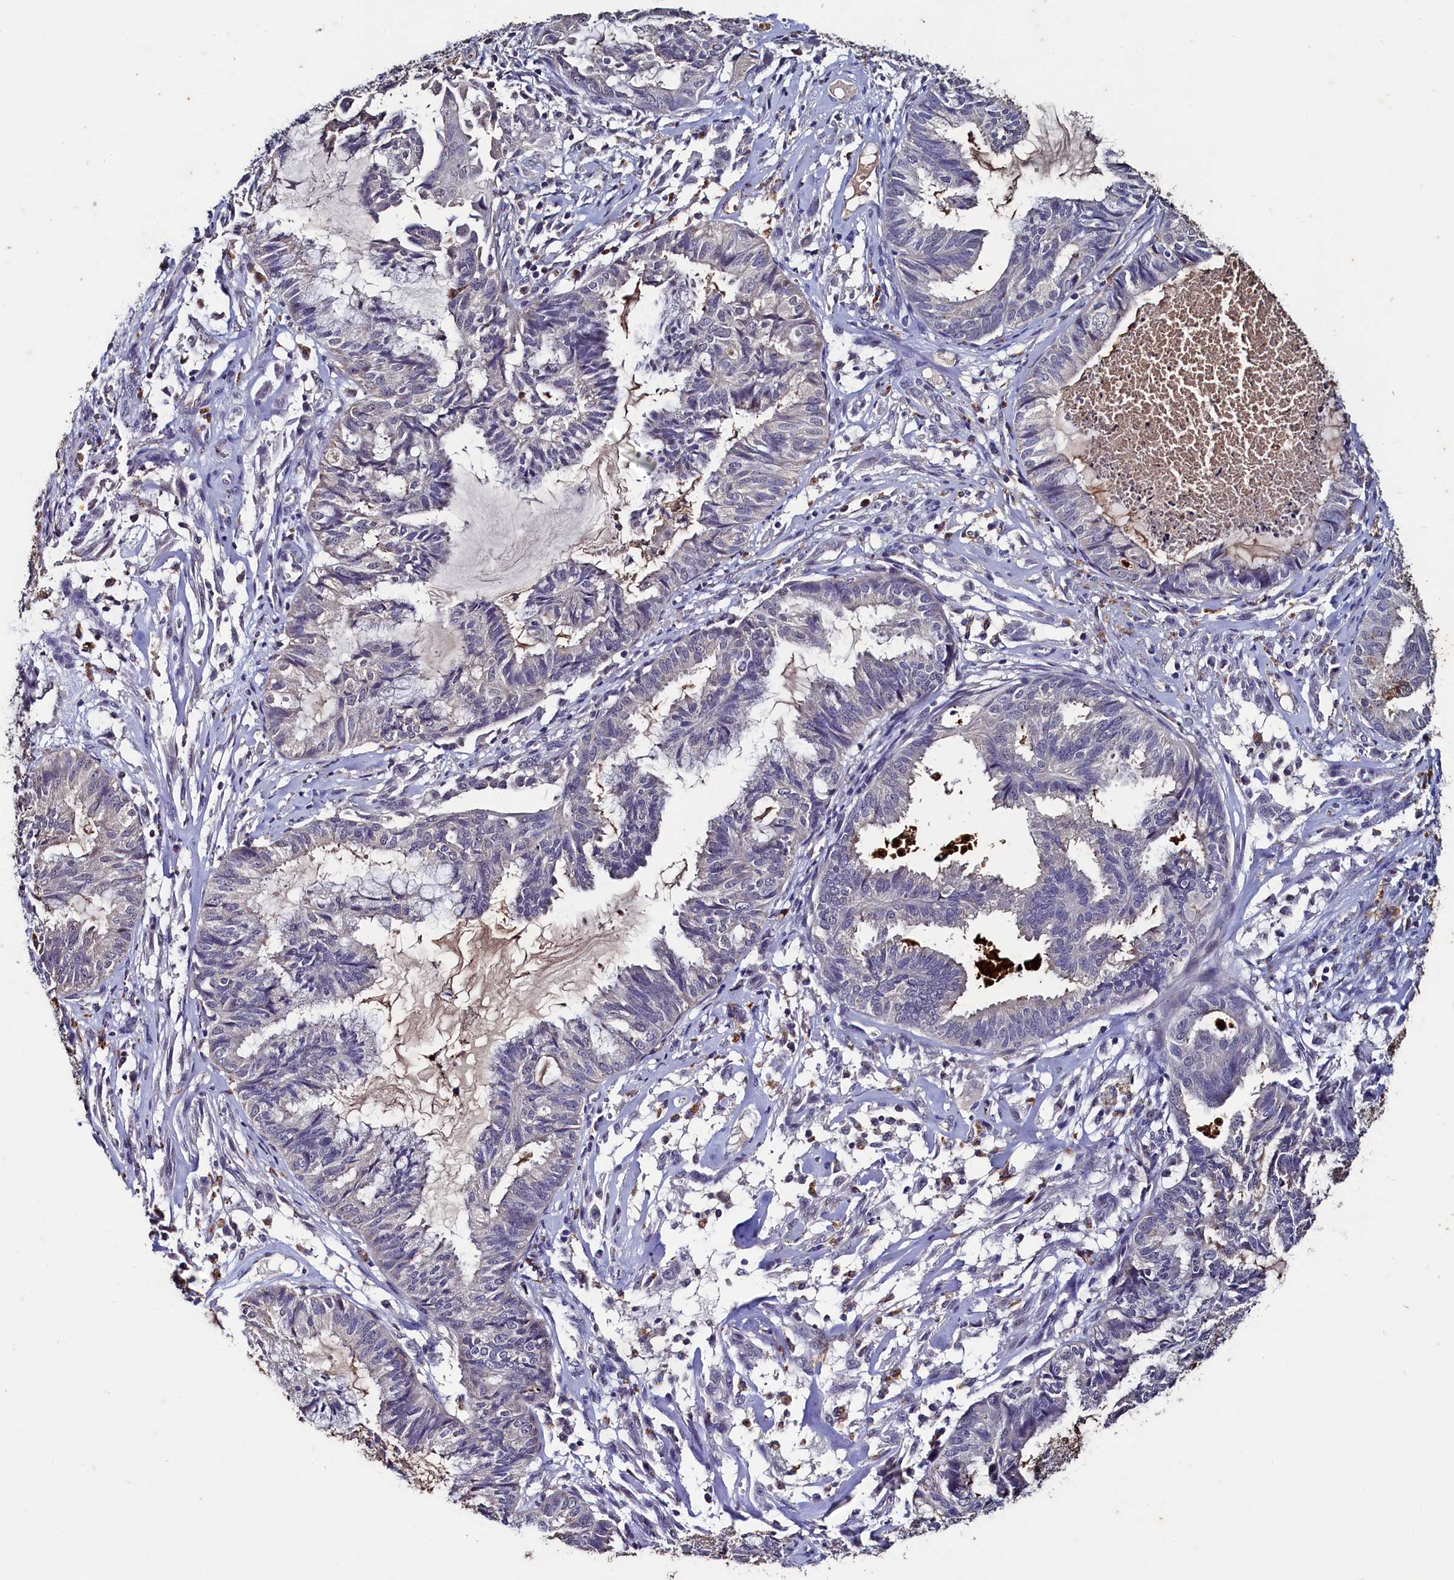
{"staining": {"intensity": "negative", "quantity": "none", "location": "none"}, "tissue": "endometrial cancer", "cell_type": "Tumor cells", "image_type": "cancer", "snomed": [{"axis": "morphology", "description": "Adenocarcinoma, NOS"}, {"axis": "topography", "description": "Endometrium"}], "caption": "Immunohistochemical staining of endometrial cancer exhibits no significant expression in tumor cells.", "gene": "CSTPP1", "patient": {"sex": "female", "age": 86}}